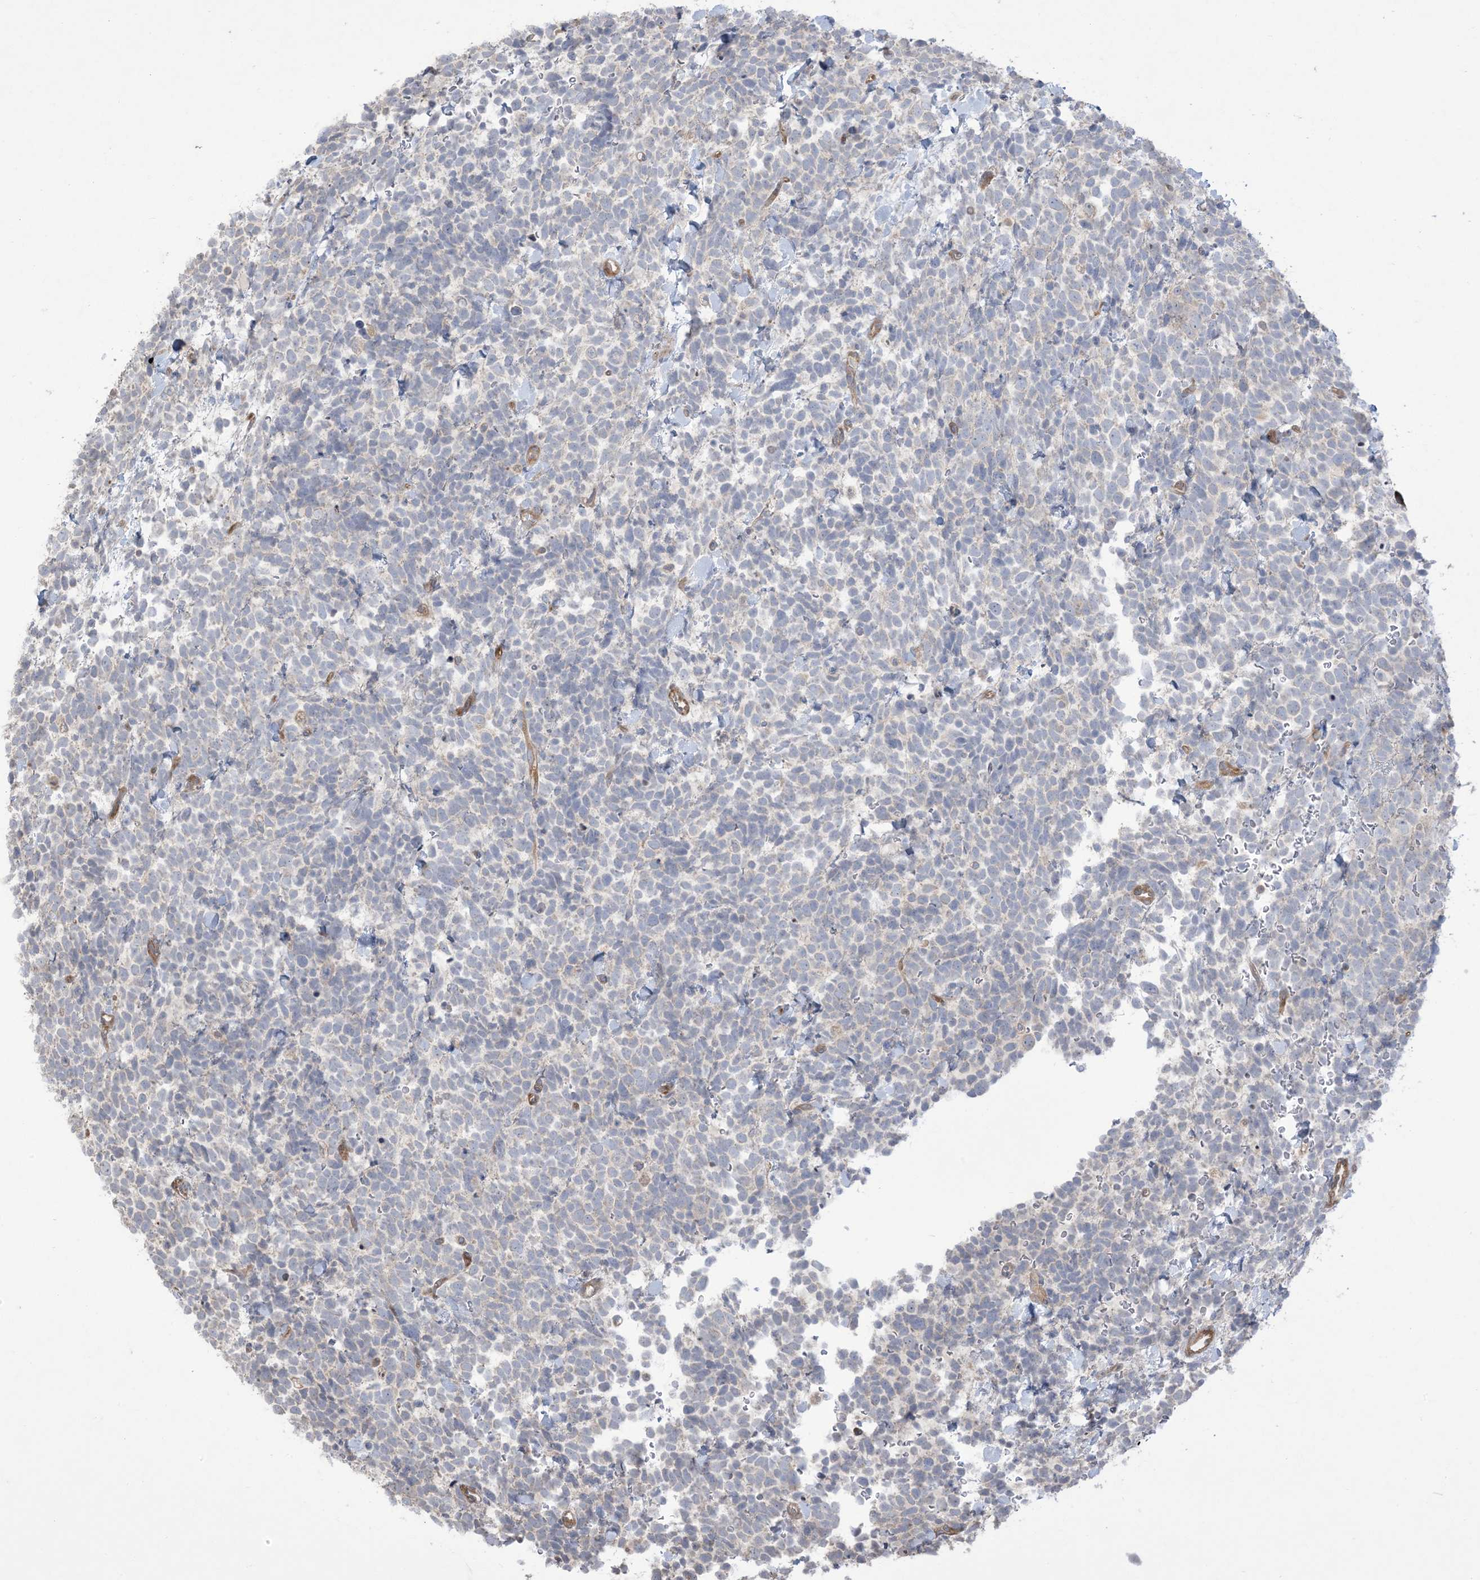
{"staining": {"intensity": "negative", "quantity": "none", "location": "none"}, "tissue": "urothelial cancer", "cell_type": "Tumor cells", "image_type": "cancer", "snomed": [{"axis": "morphology", "description": "Urothelial carcinoma, High grade"}, {"axis": "topography", "description": "Urinary bladder"}], "caption": "A micrograph of urothelial carcinoma (high-grade) stained for a protein displays no brown staining in tumor cells.", "gene": "KLHL18", "patient": {"sex": "female", "age": 82}}